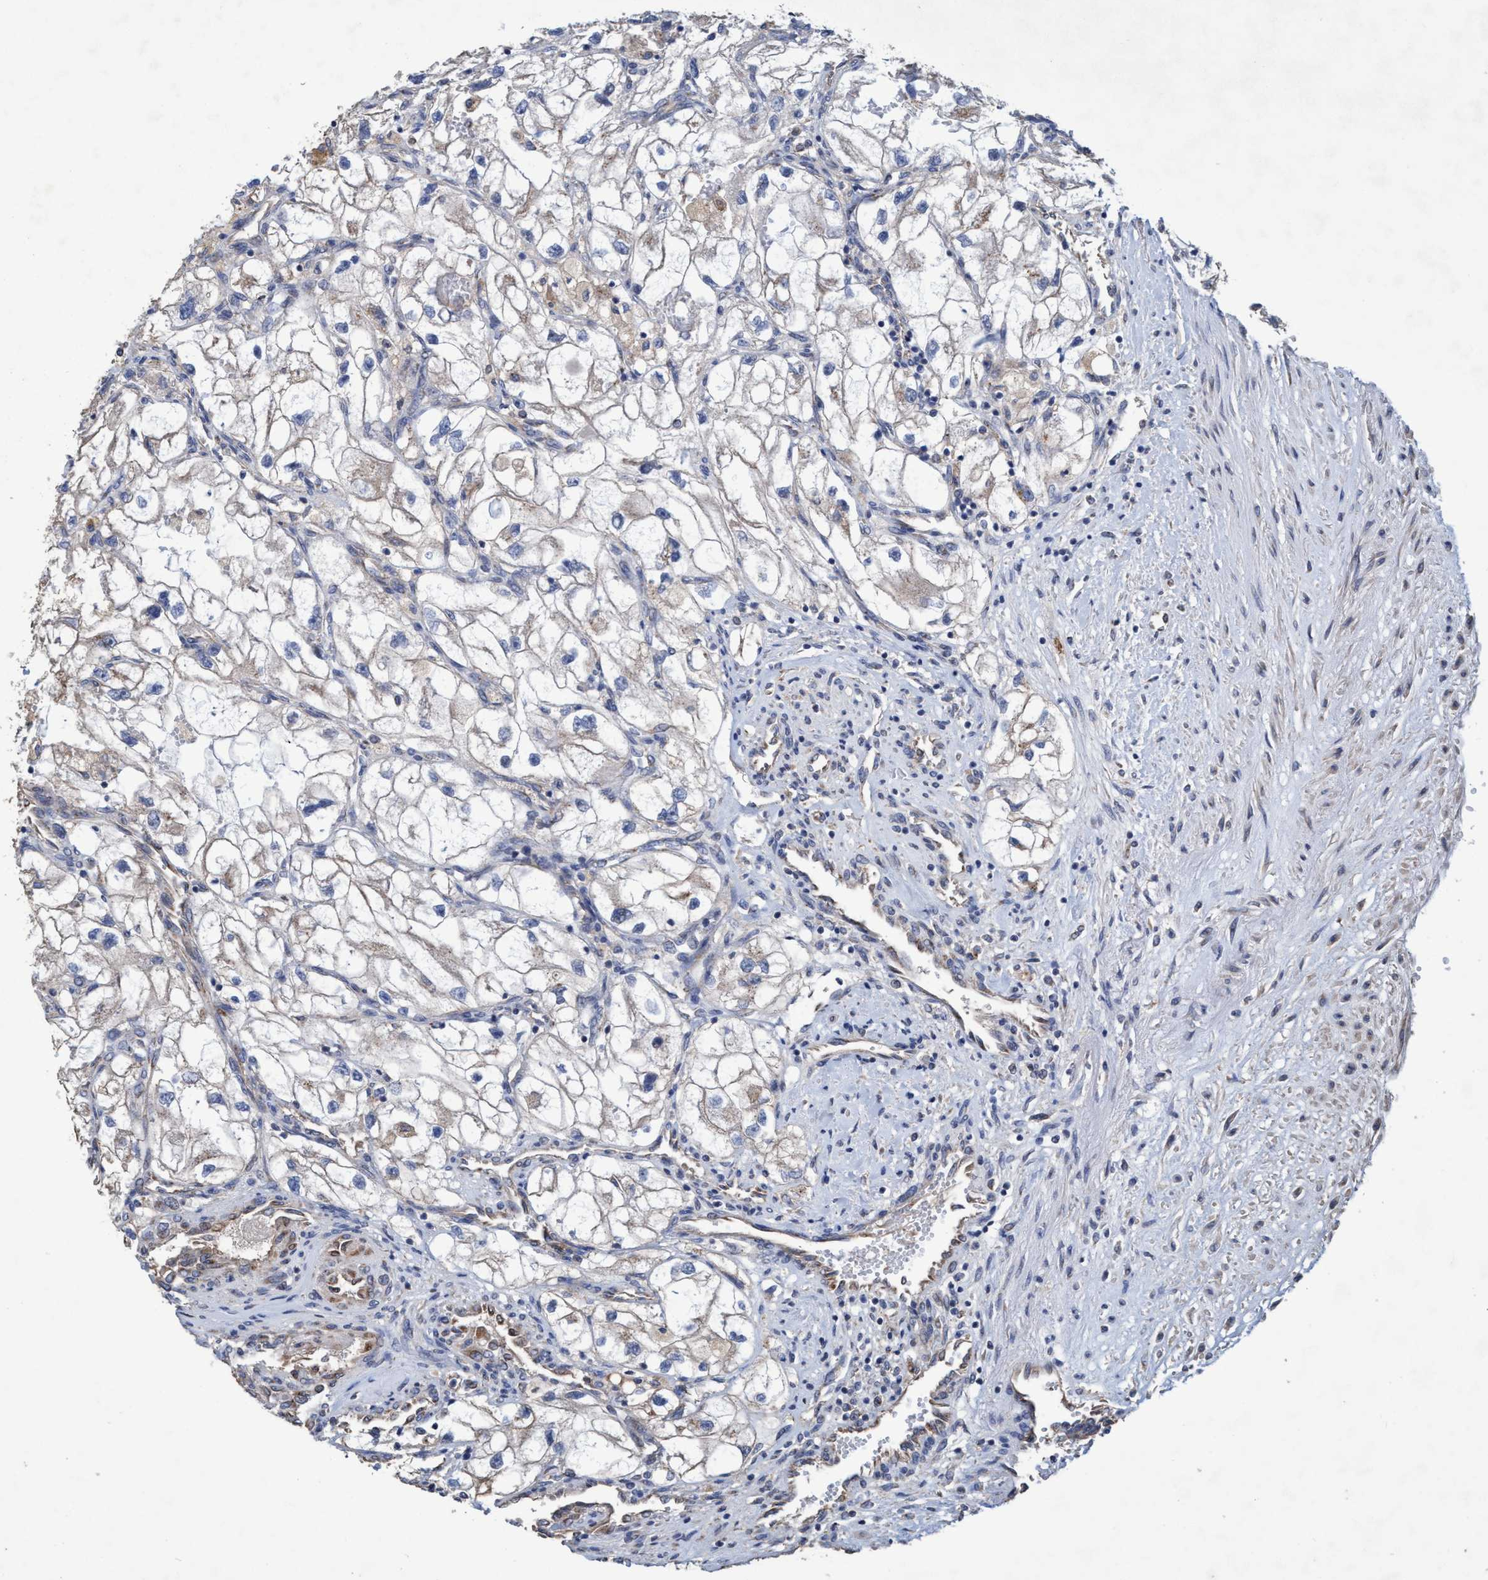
{"staining": {"intensity": "negative", "quantity": "none", "location": "none"}, "tissue": "renal cancer", "cell_type": "Tumor cells", "image_type": "cancer", "snomed": [{"axis": "morphology", "description": "Adenocarcinoma, NOS"}, {"axis": "topography", "description": "Kidney"}], "caption": "This is an IHC micrograph of human renal cancer. There is no staining in tumor cells.", "gene": "BICD2", "patient": {"sex": "female", "age": 70}}